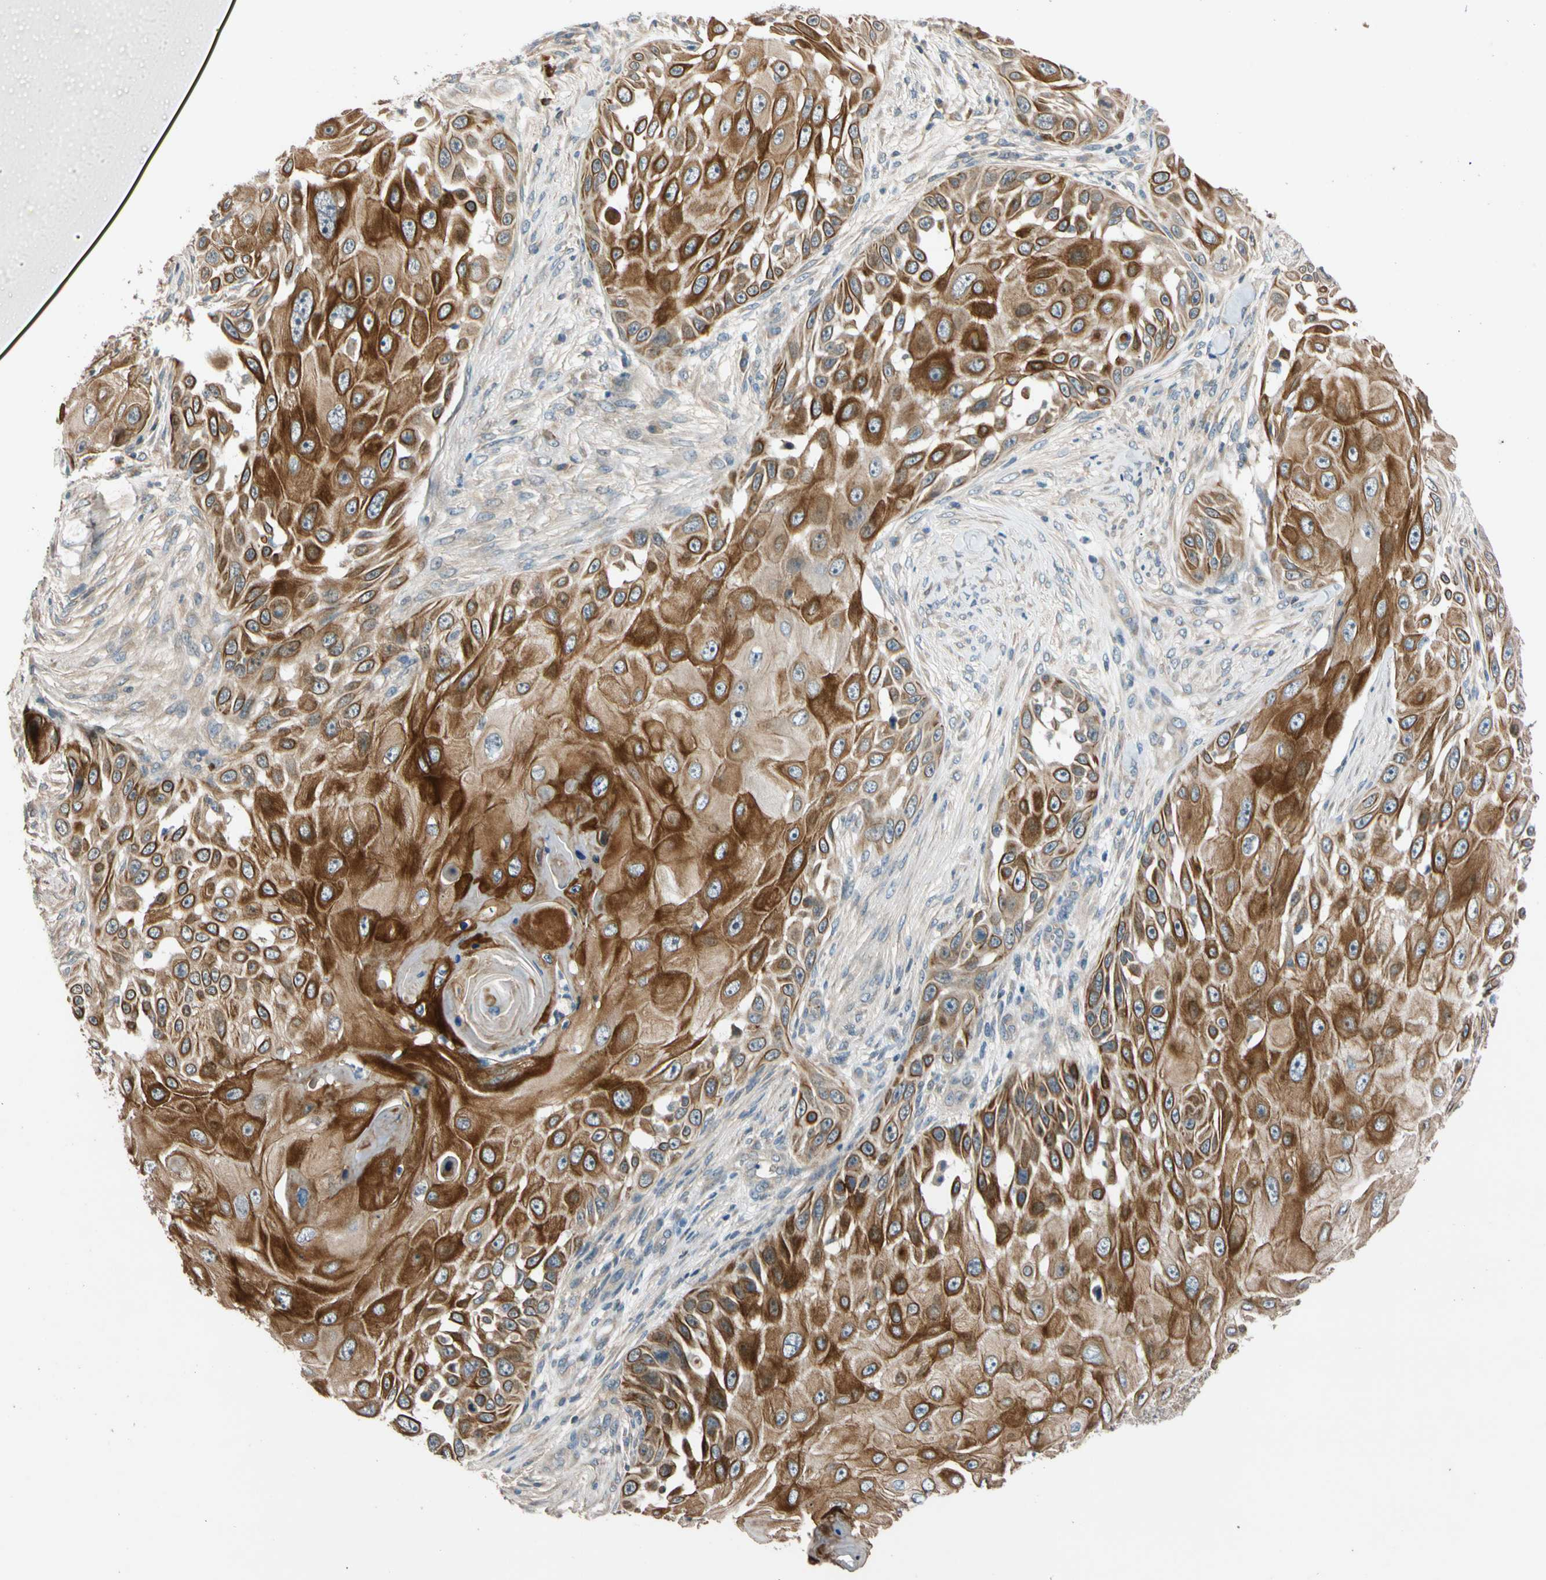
{"staining": {"intensity": "strong", "quantity": ">75%", "location": "cytoplasmic/membranous"}, "tissue": "skin cancer", "cell_type": "Tumor cells", "image_type": "cancer", "snomed": [{"axis": "morphology", "description": "Squamous cell carcinoma, NOS"}, {"axis": "topography", "description": "Skin"}], "caption": "Human skin cancer stained for a protein (brown) shows strong cytoplasmic/membranous positive expression in approximately >75% of tumor cells.", "gene": "CNST", "patient": {"sex": "female", "age": 44}}